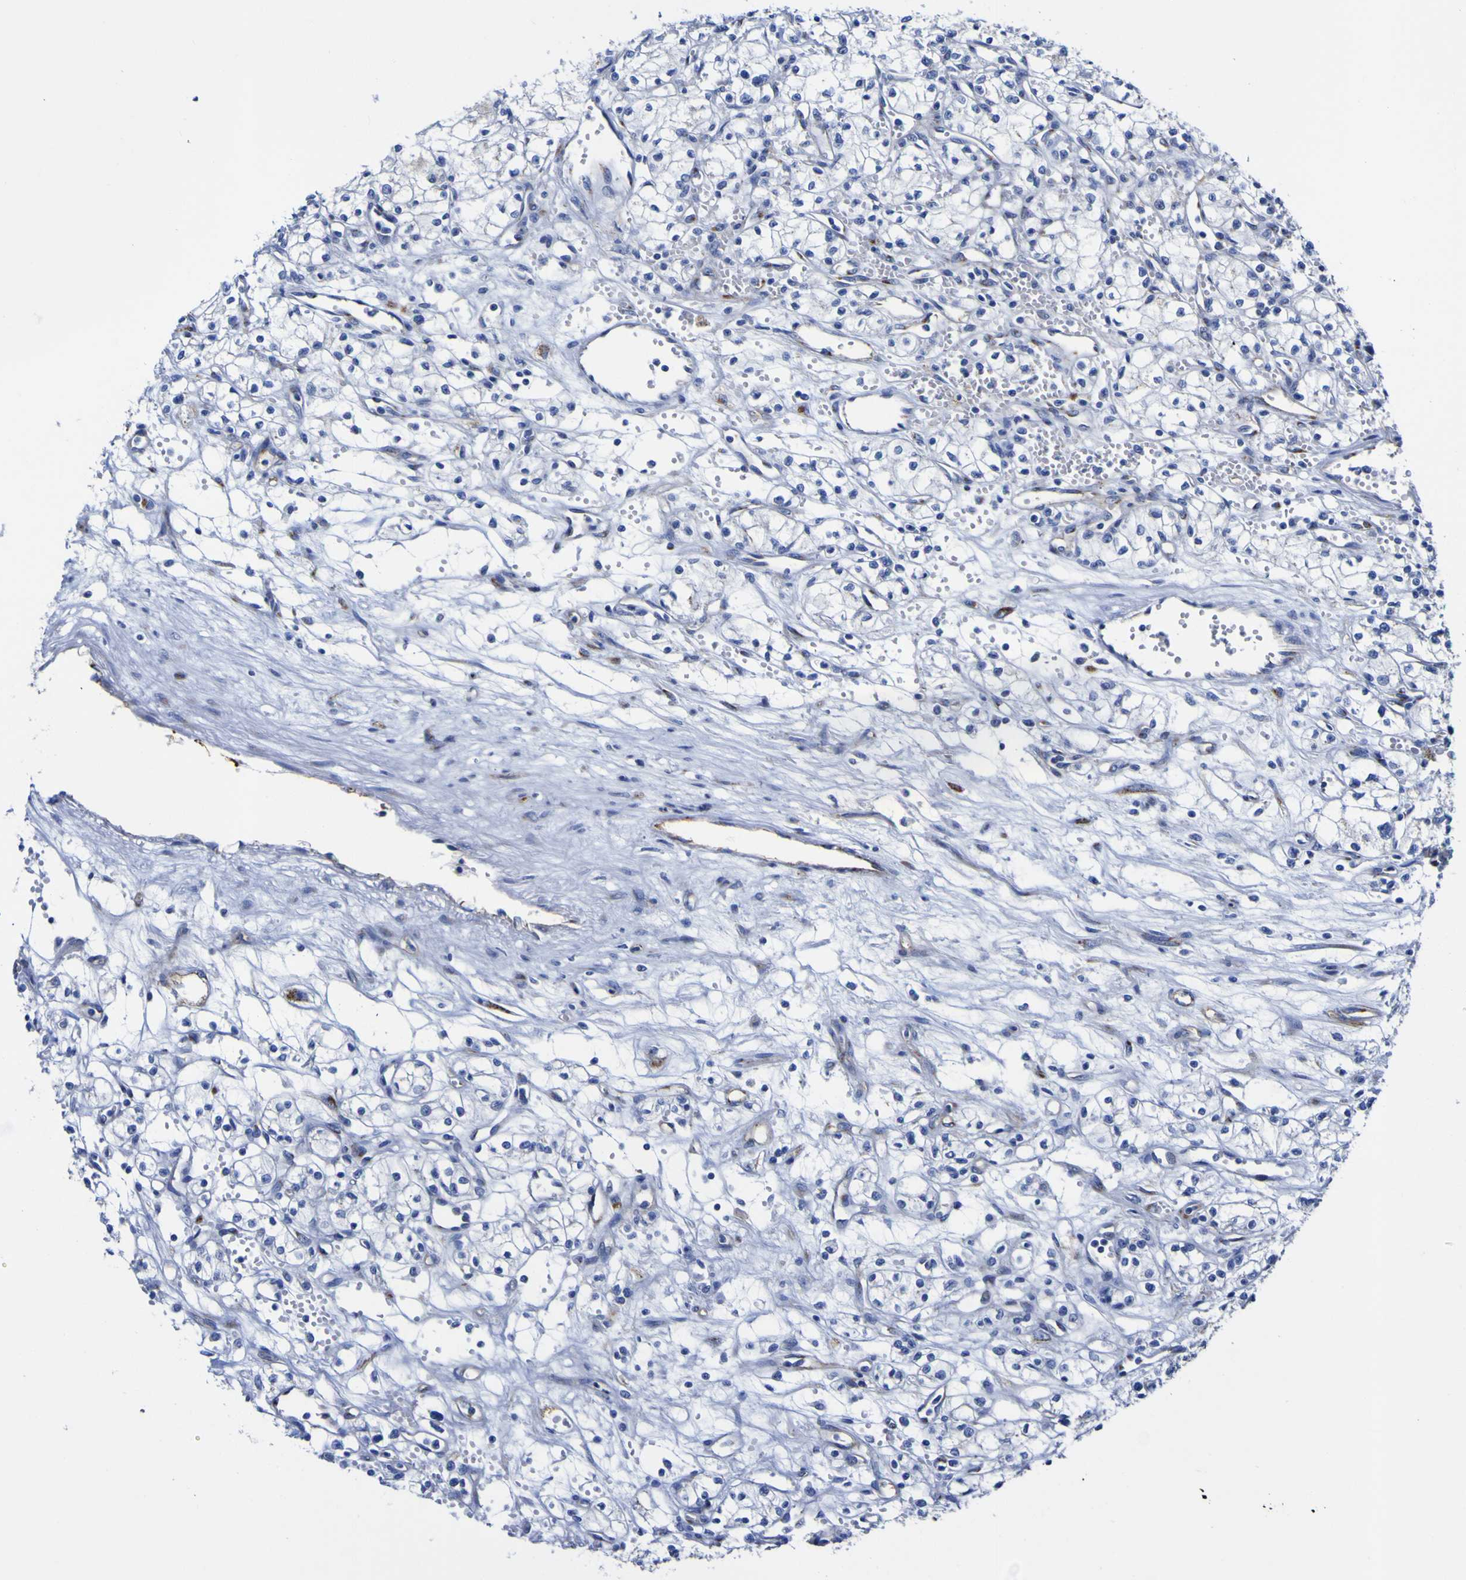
{"staining": {"intensity": "negative", "quantity": "none", "location": "none"}, "tissue": "renal cancer", "cell_type": "Tumor cells", "image_type": "cancer", "snomed": [{"axis": "morphology", "description": "Normal tissue, NOS"}, {"axis": "morphology", "description": "Adenocarcinoma, NOS"}, {"axis": "topography", "description": "Kidney"}], "caption": "High magnification brightfield microscopy of renal cancer stained with DAB (3,3'-diaminobenzidine) (brown) and counterstained with hematoxylin (blue): tumor cells show no significant positivity.", "gene": "GOLM1", "patient": {"sex": "male", "age": 59}}